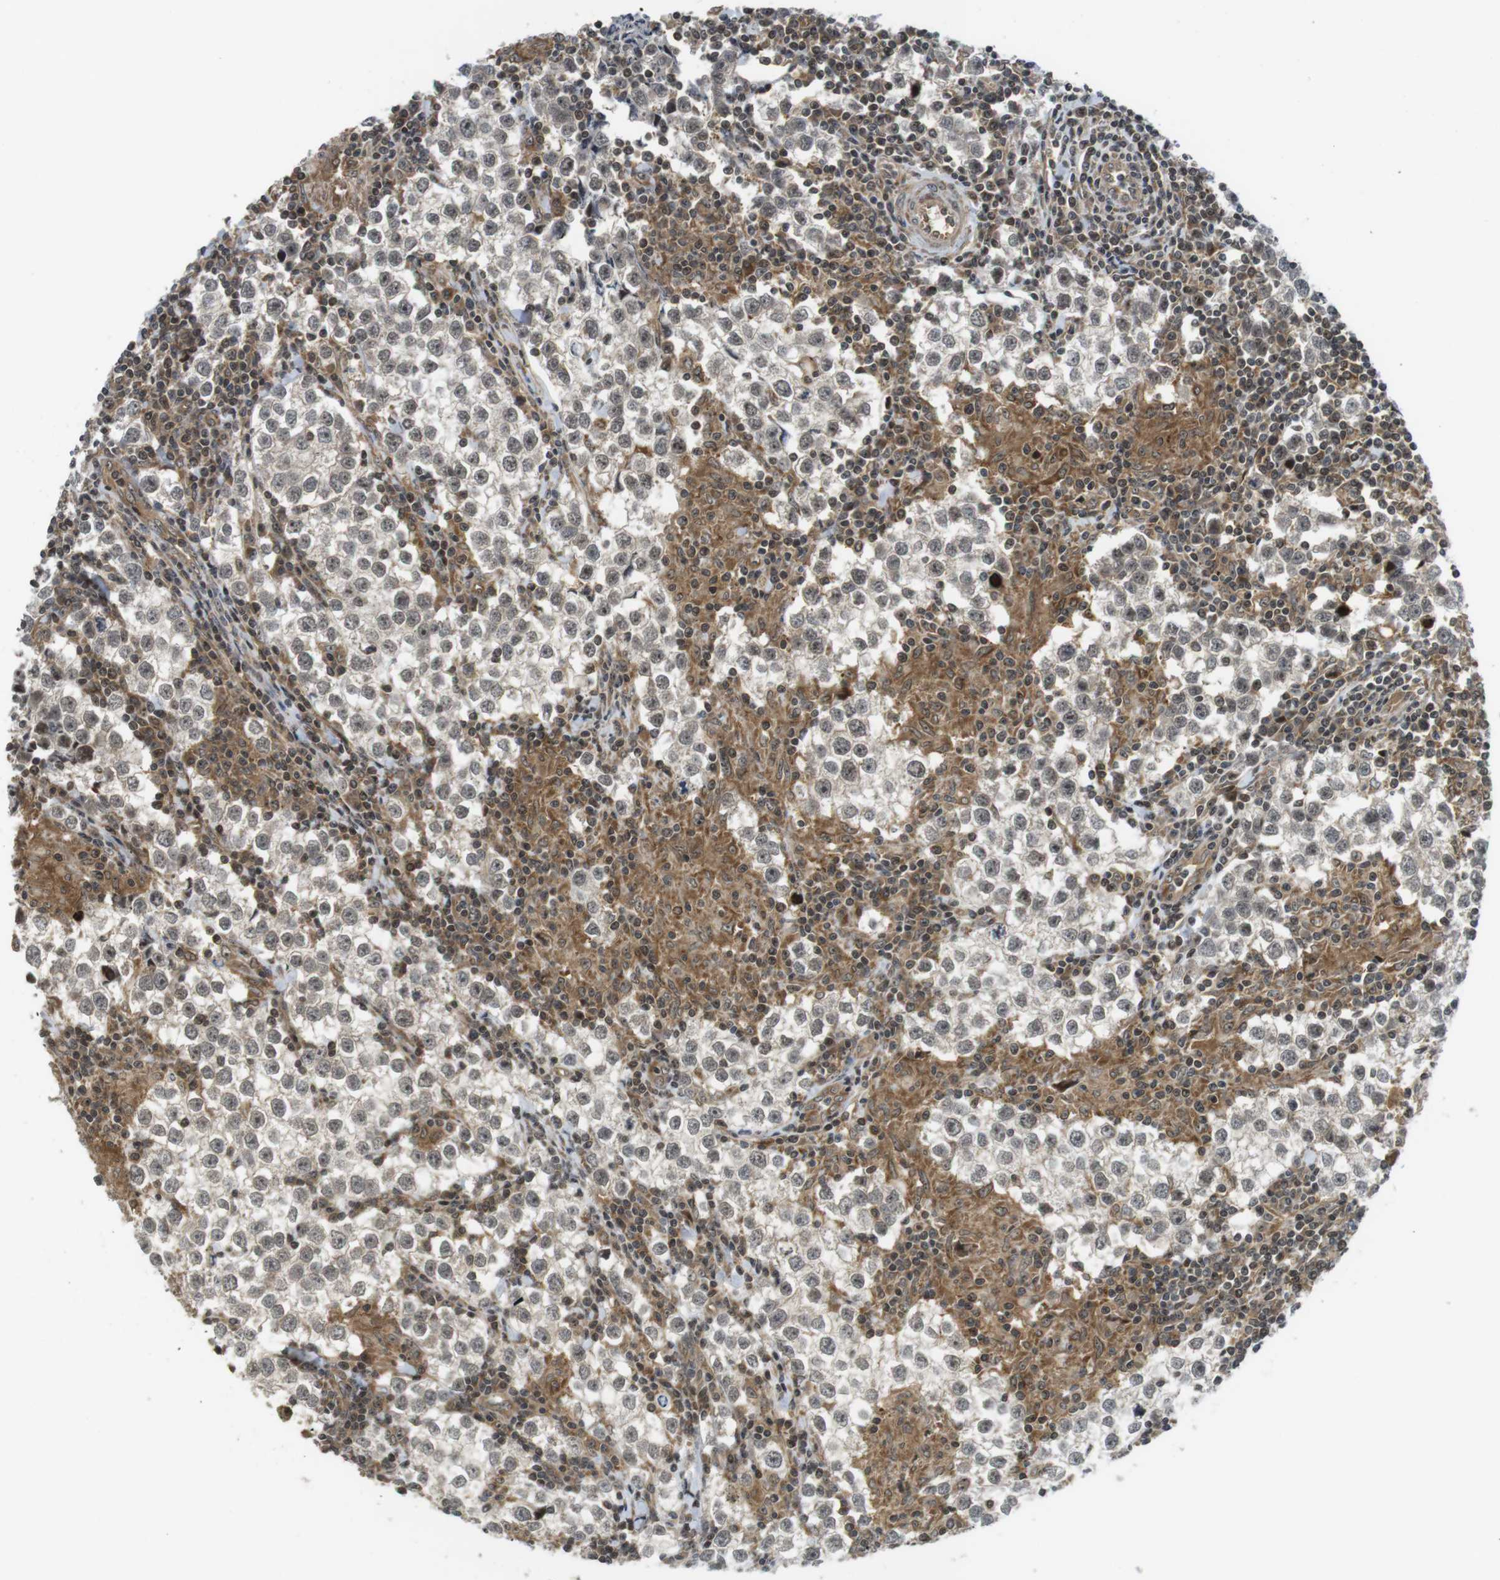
{"staining": {"intensity": "weak", "quantity": ">75%", "location": "nuclear"}, "tissue": "testis cancer", "cell_type": "Tumor cells", "image_type": "cancer", "snomed": [{"axis": "morphology", "description": "Seminoma, NOS"}, {"axis": "morphology", "description": "Carcinoma, Embryonal, NOS"}, {"axis": "topography", "description": "Testis"}], "caption": "About >75% of tumor cells in testis cancer reveal weak nuclear protein positivity as visualized by brown immunohistochemical staining.", "gene": "CC2D1A", "patient": {"sex": "male", "age": 36}}